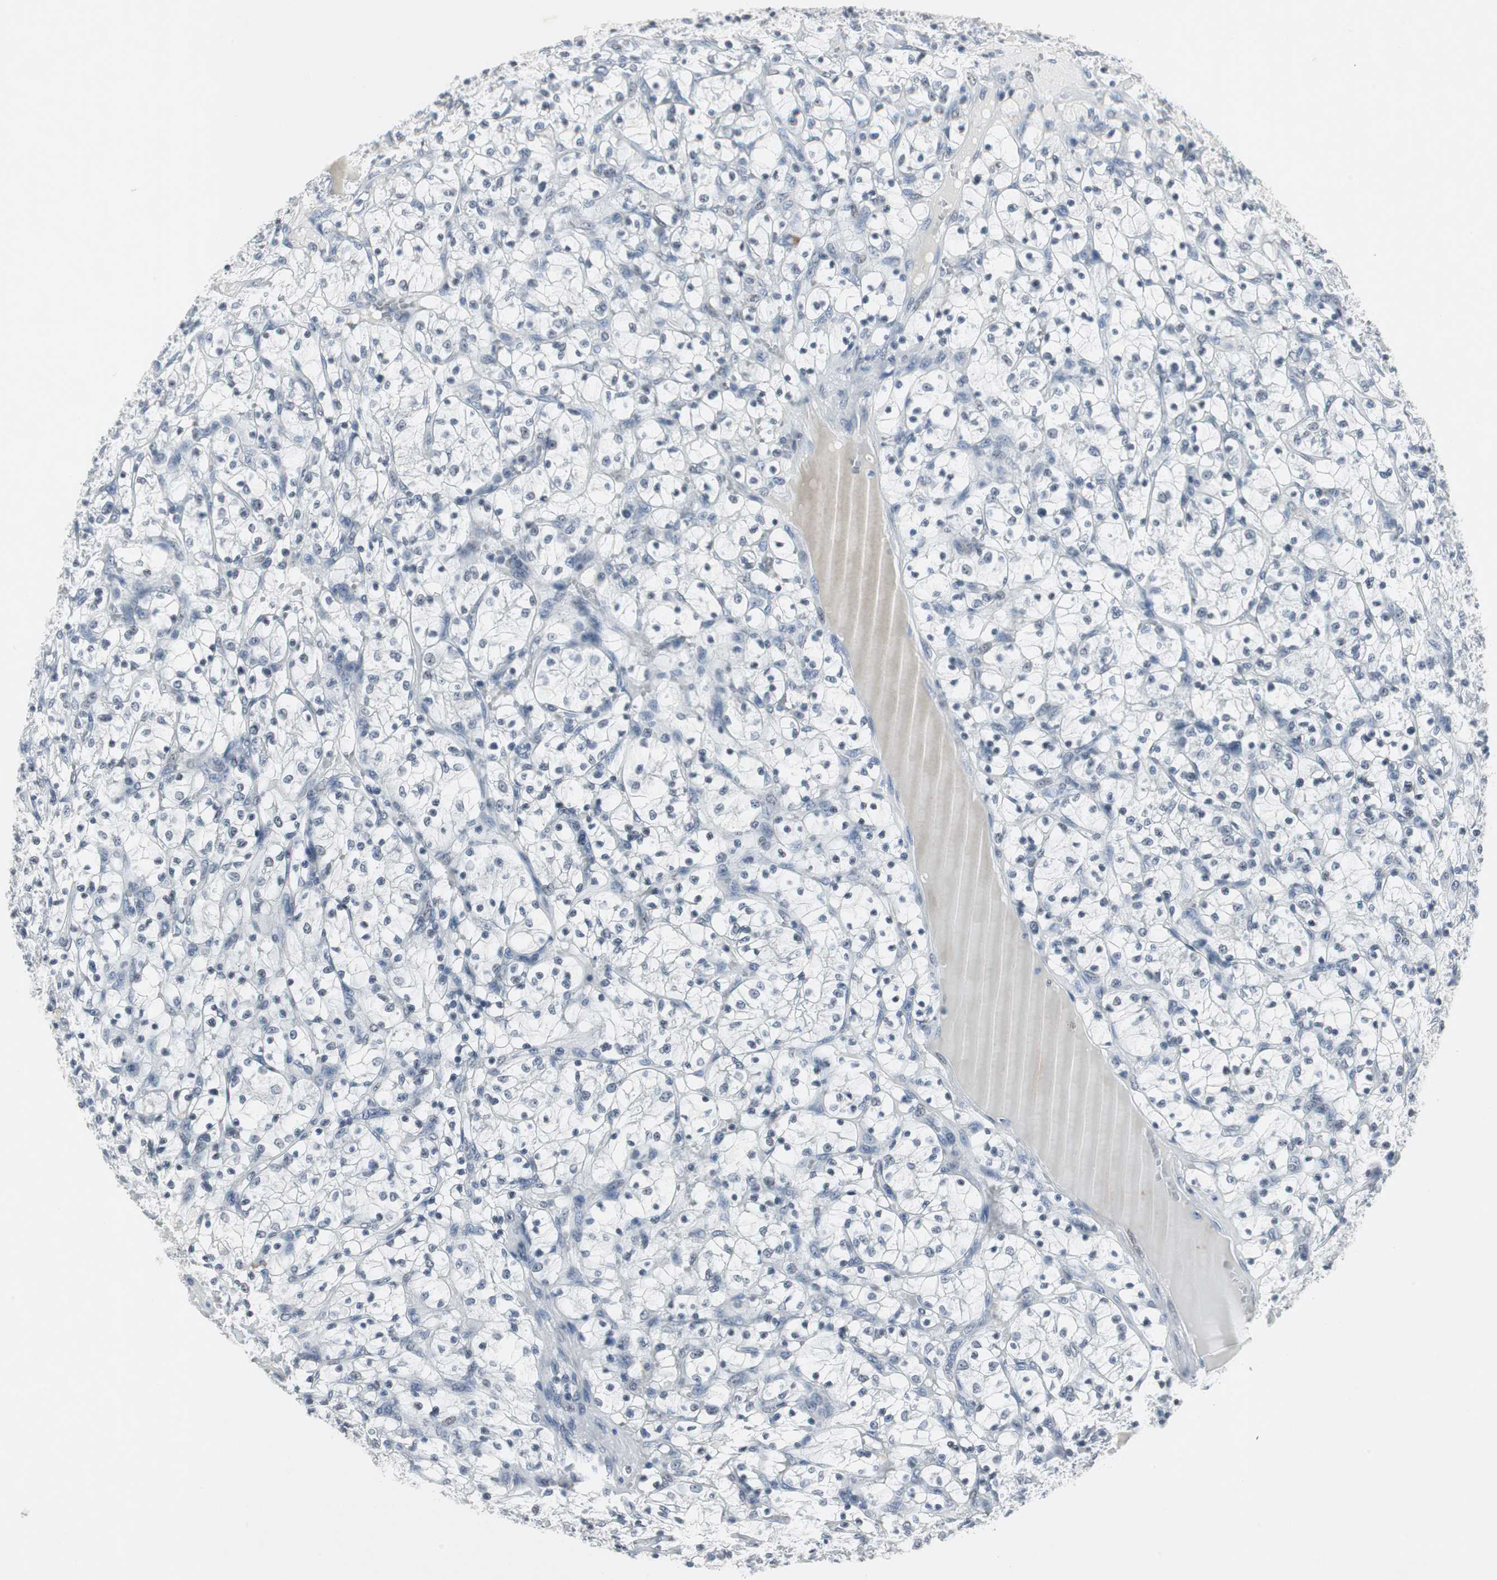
{"staining": {"intensity": "negative", "quantity": "none", "location": "none"}, "tissue": "renal cancer", "cell_type": "Tumor cells", "image_type": "cancer", "snomed": [{"axis": "morphology", "description": "Adenocarcinoma, NOS"}, {"axis": "topography", "description": "Kidney"}], "caption": "Tumor cells show no significant staining in renal adenocarcinoma.", "gene": "ELK1", "patient": {"sex": "female", "age": 69}}